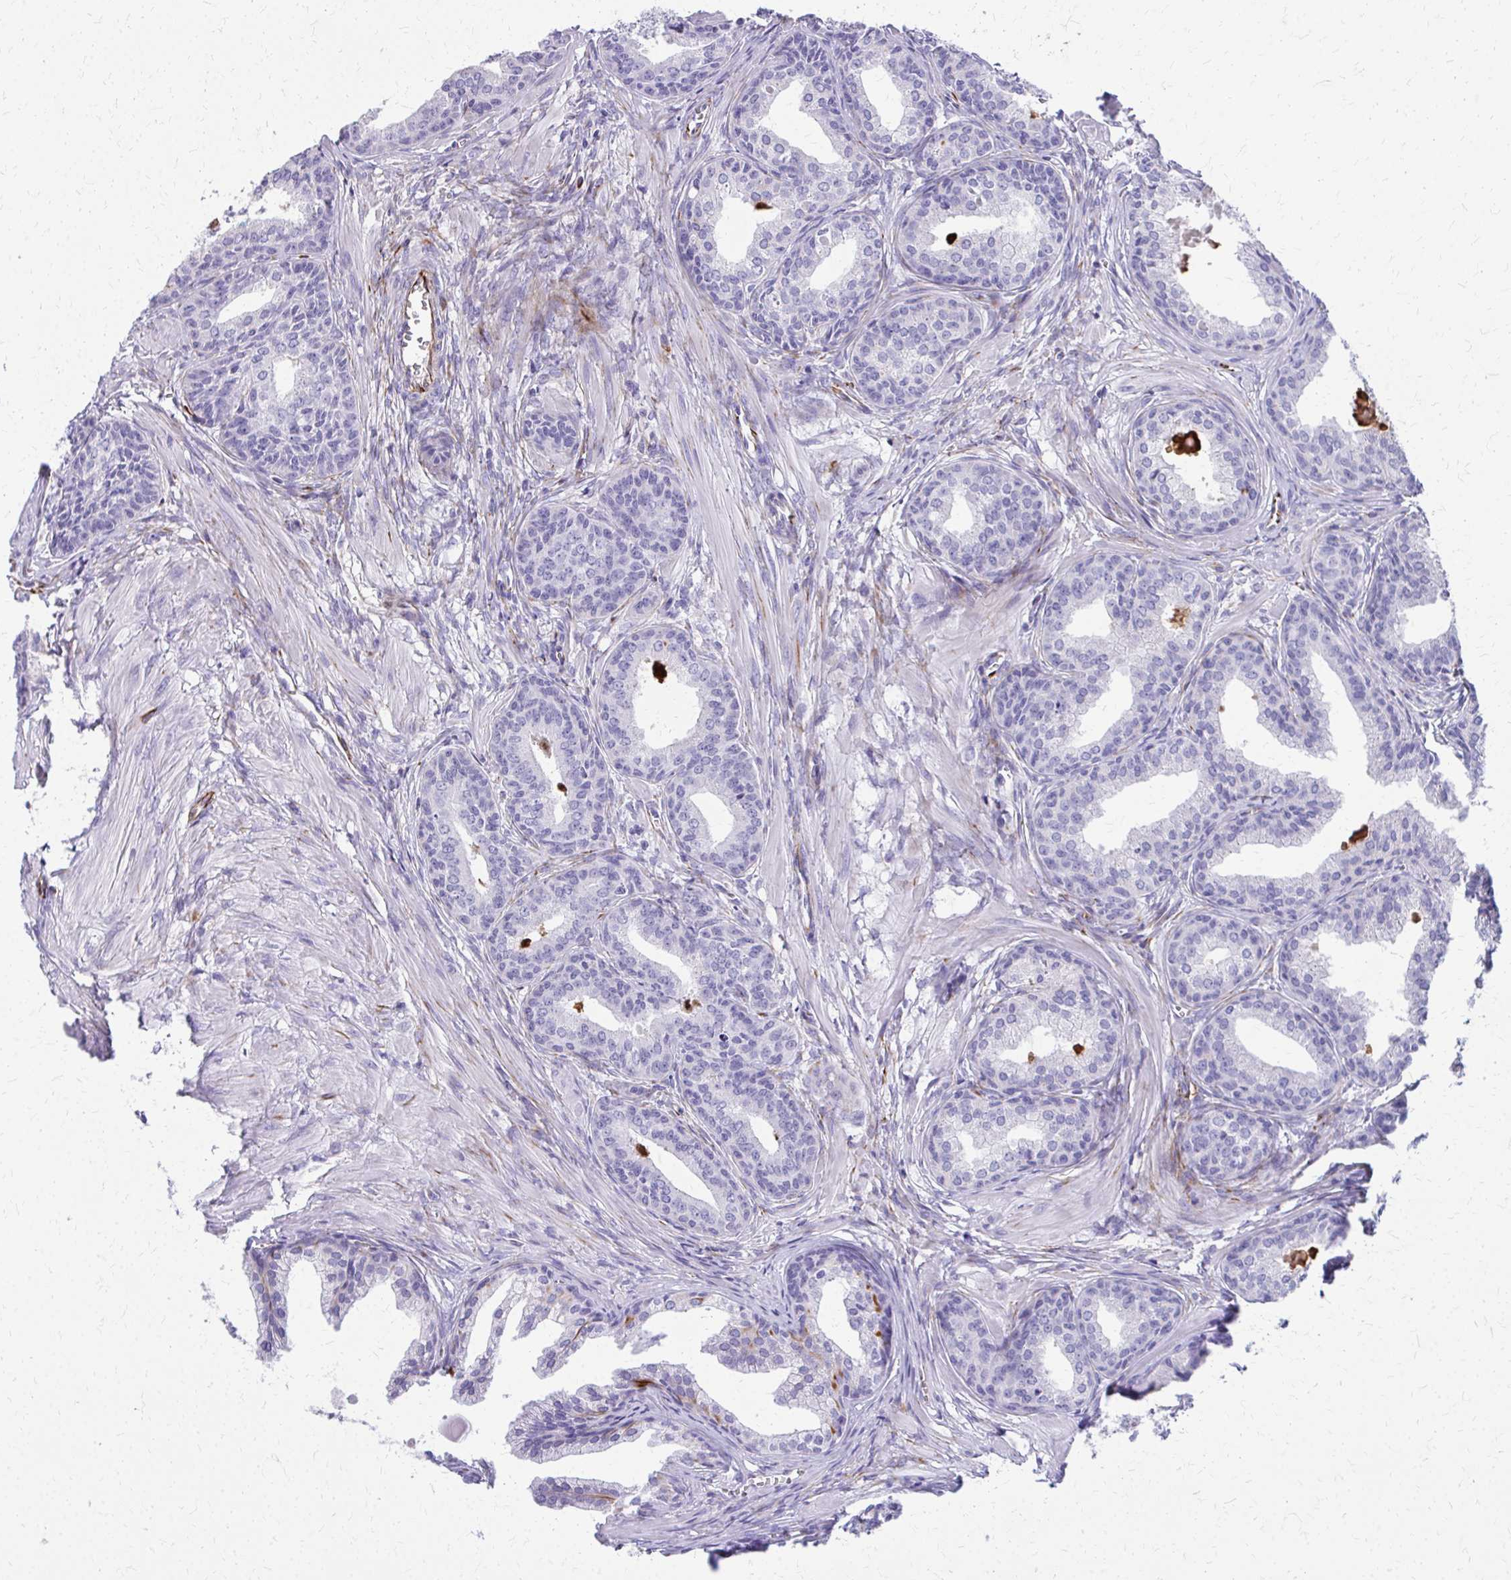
{"staining": {"intensity": "negative", "quantity": "none", "location": "none"}, "tissue": "prostate cancer", "cell_type": "Tumor cells", "image_type": "cancer", "snomed": [{"axis": "morphology", "description": "Adenocarcinoma, High grade"}, {"axis": "topography", "description": "Prostate"}], "caption": "Immunohistochemistry of prostate cancer reveals no positivity in tumor cells.", "gene": "TRIM6", "patient": {"sex": "male", "age": 68}}